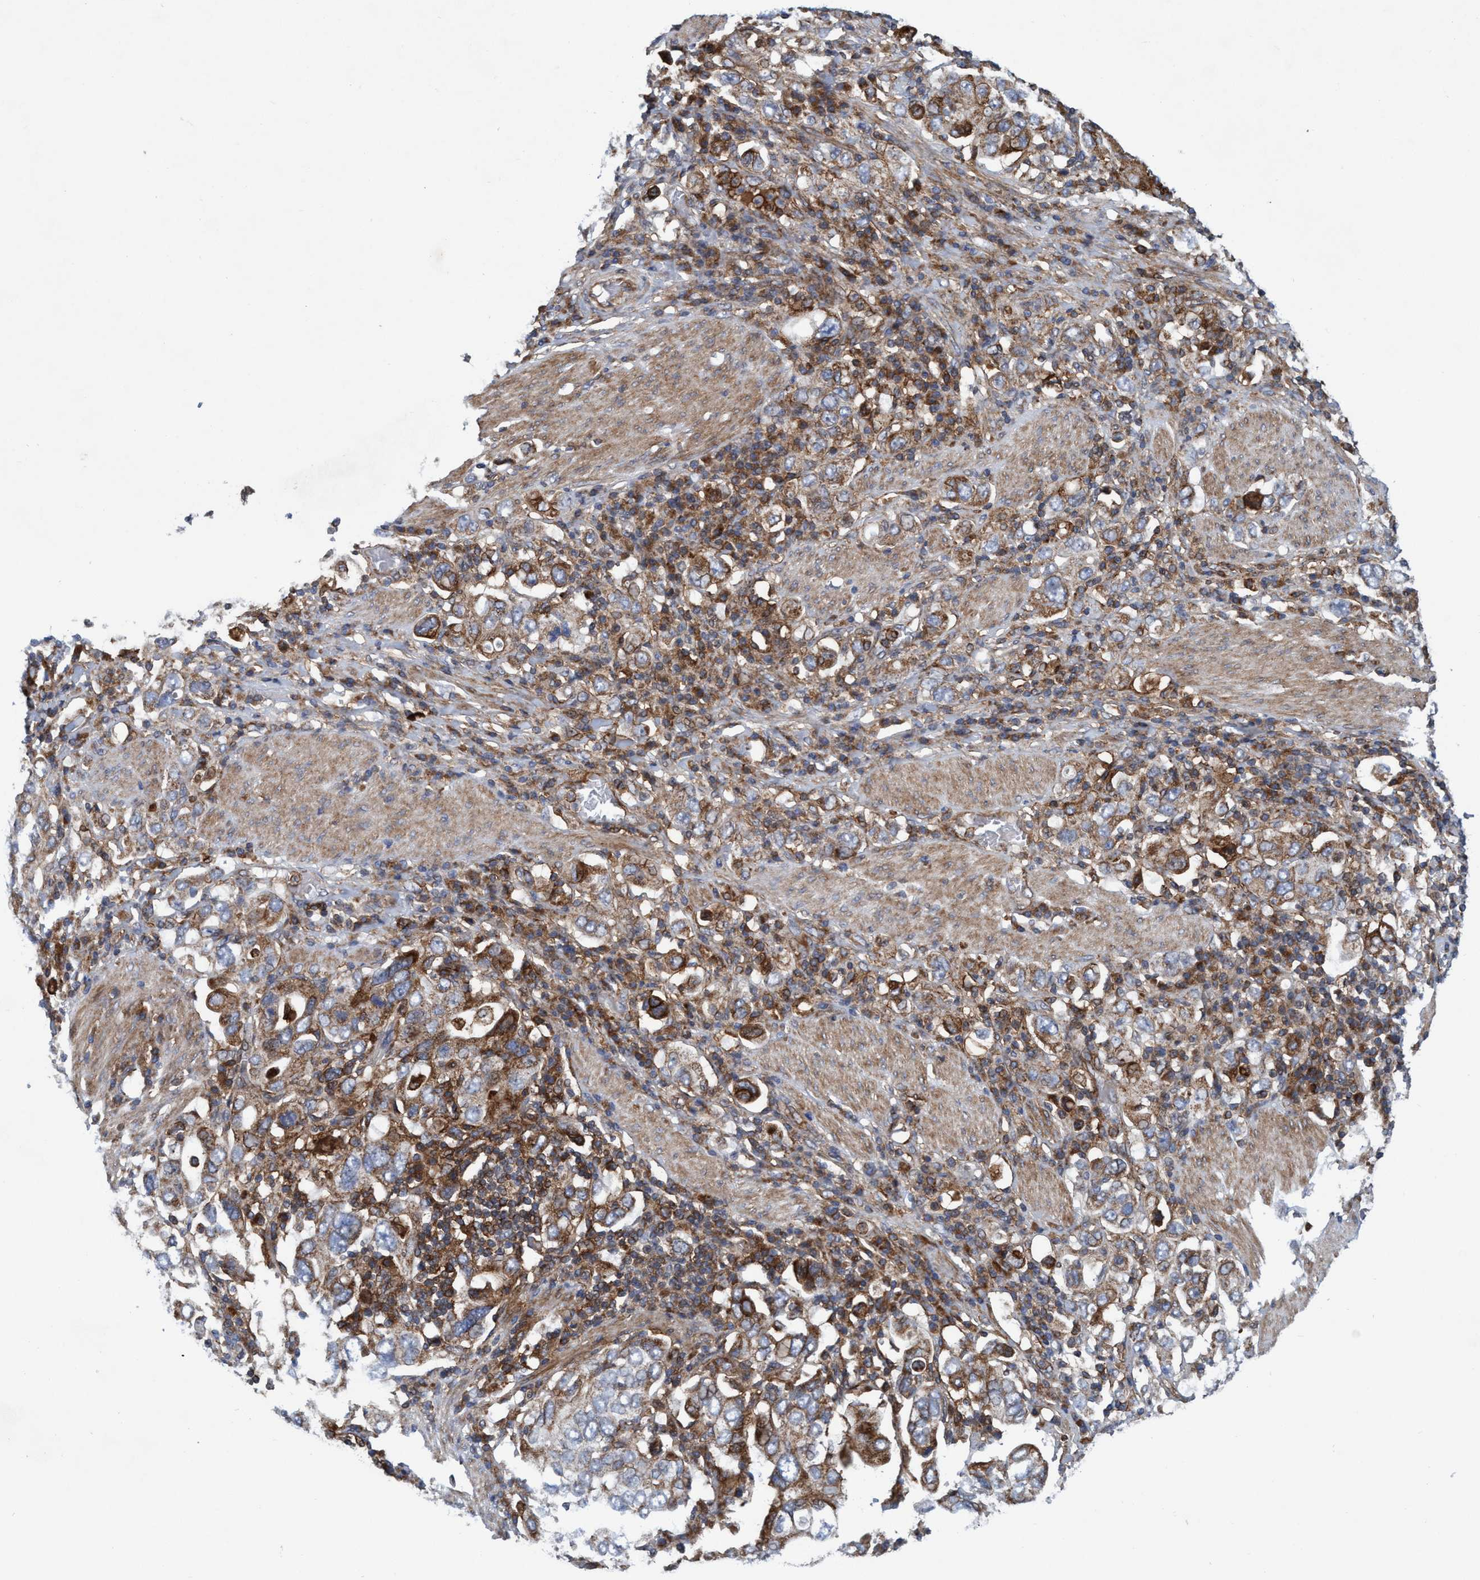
{"staining": {"intensity": "moderate", "quantity": ">75%", "location": "cytoplasmic/membranous"}, "tissue": "stomach cancer", "cell_type": "Tumor cells", "image_type": "cancer", "snomed": [{"axis": "morphology", "description": "Adenocarcinoma, NOS"}, {"axis": "topography", "description": "Stomach, upper"}], "caption": "The photomicrograph shows immunohistochemical staining of adenocarcinoma (stomach). There is moderate cytoplasmic/membranous positivity is present in about >75% of tumor cells. The staining was performed using DAB, with brown indicating positive protein expression. Nuclei are stained blue with hematoxylin.", "gene": "SLC16A3", "patient": {"sex": "male", "age": 62}}